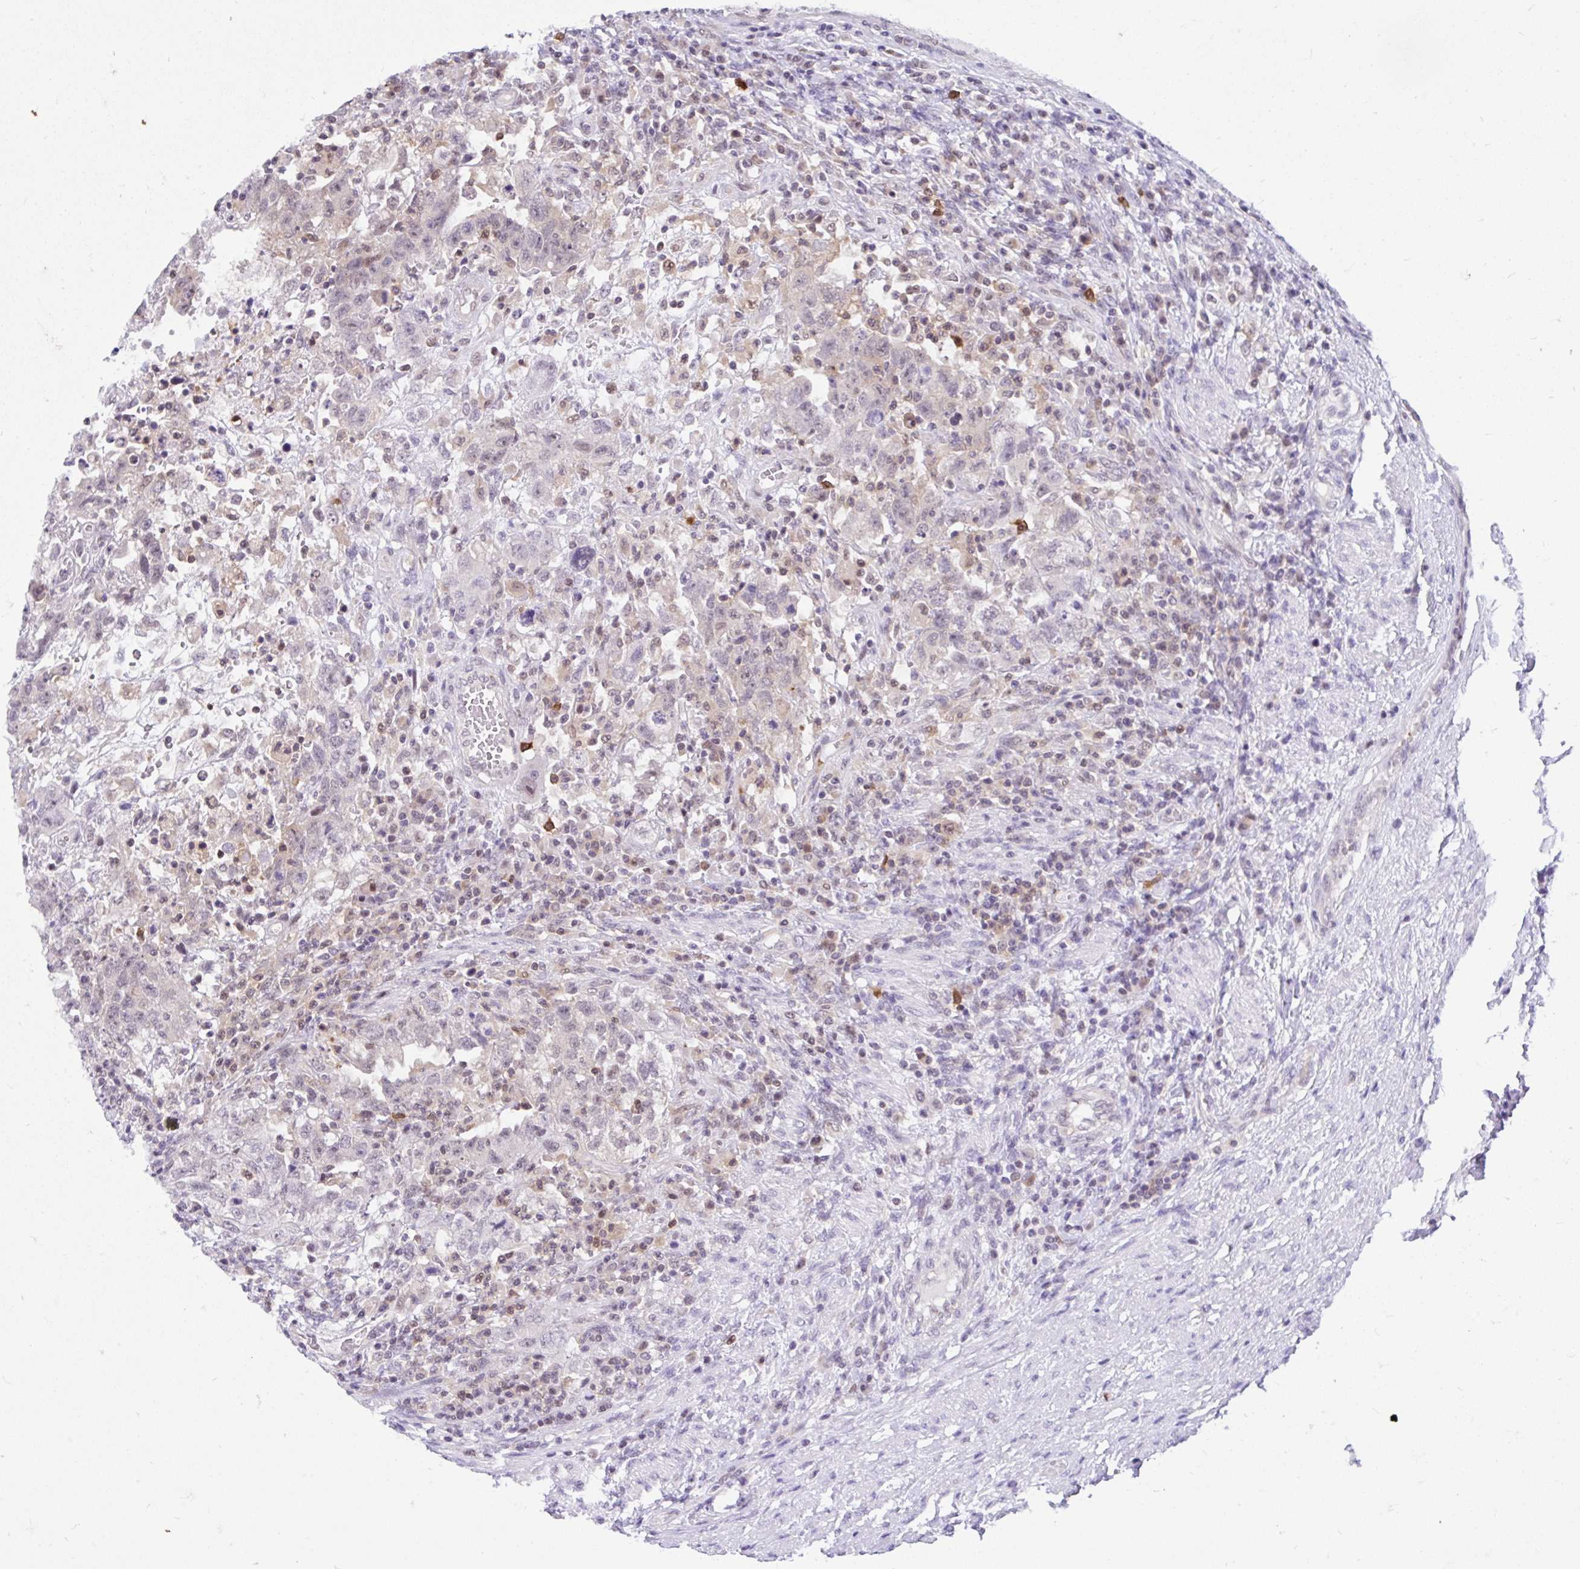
{"staining": {"intensity": "negative", "quantity": "none", "location": "none"}, "tissue": "testis cancer", "cell_type": "Tumor cells", "image_type": "cancer", "snomed": [{"axis": "morphology", "description": "Carcinoma, Embryonal, NOS"}, {"axis": "topography", "description": "Testis"}], "caption": "Tumor cells show no significant protein expression in embryonal carcinoma (testis).", "gene": "PIN4", "patient": {"sex": "male", "age": 26}}